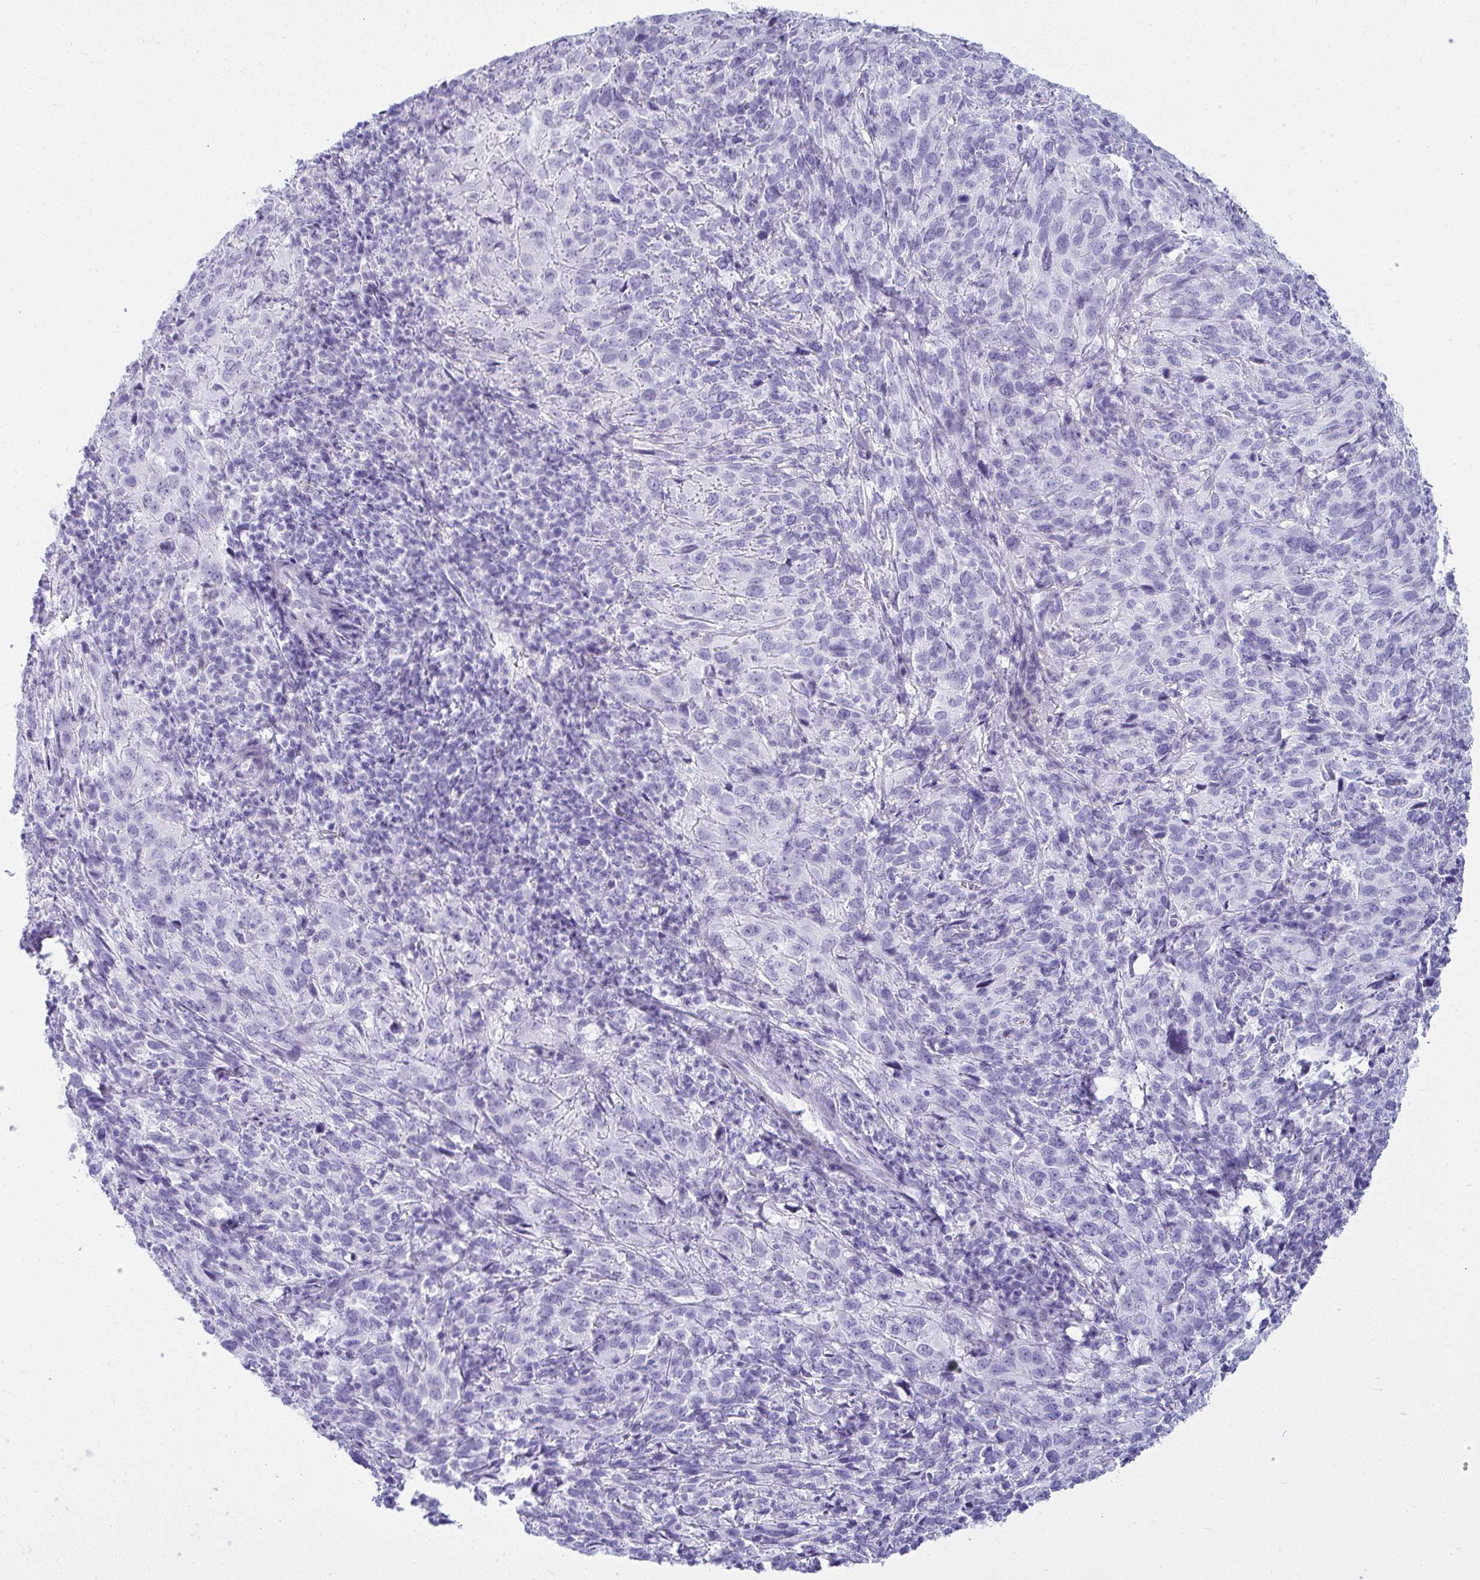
{"staining": {"intensity": "negative", "quantity": "none", "location": "none"}, "tissue": "cervical cancer", "cell_type": "Tumor cells", "image_type": "cancer", "snomed": [{"axis": "morphology", "description": "Squamous cell carcinoma, NOS"}, {"axis": "topography", "description": "Cervix"}], "caption": "This is a micrograph of IHC staining of cervical cancer, which shows no expression in tumor cells. The staining was performed using DAB (3,3'-diaminobenzidine) to visualize the protein expression in brown, while the nuclei were stained in blue with hematoxylin (Magnification: 20x).", "gene": "CLGN", "patient": {"sex": "female", "age": 51}}